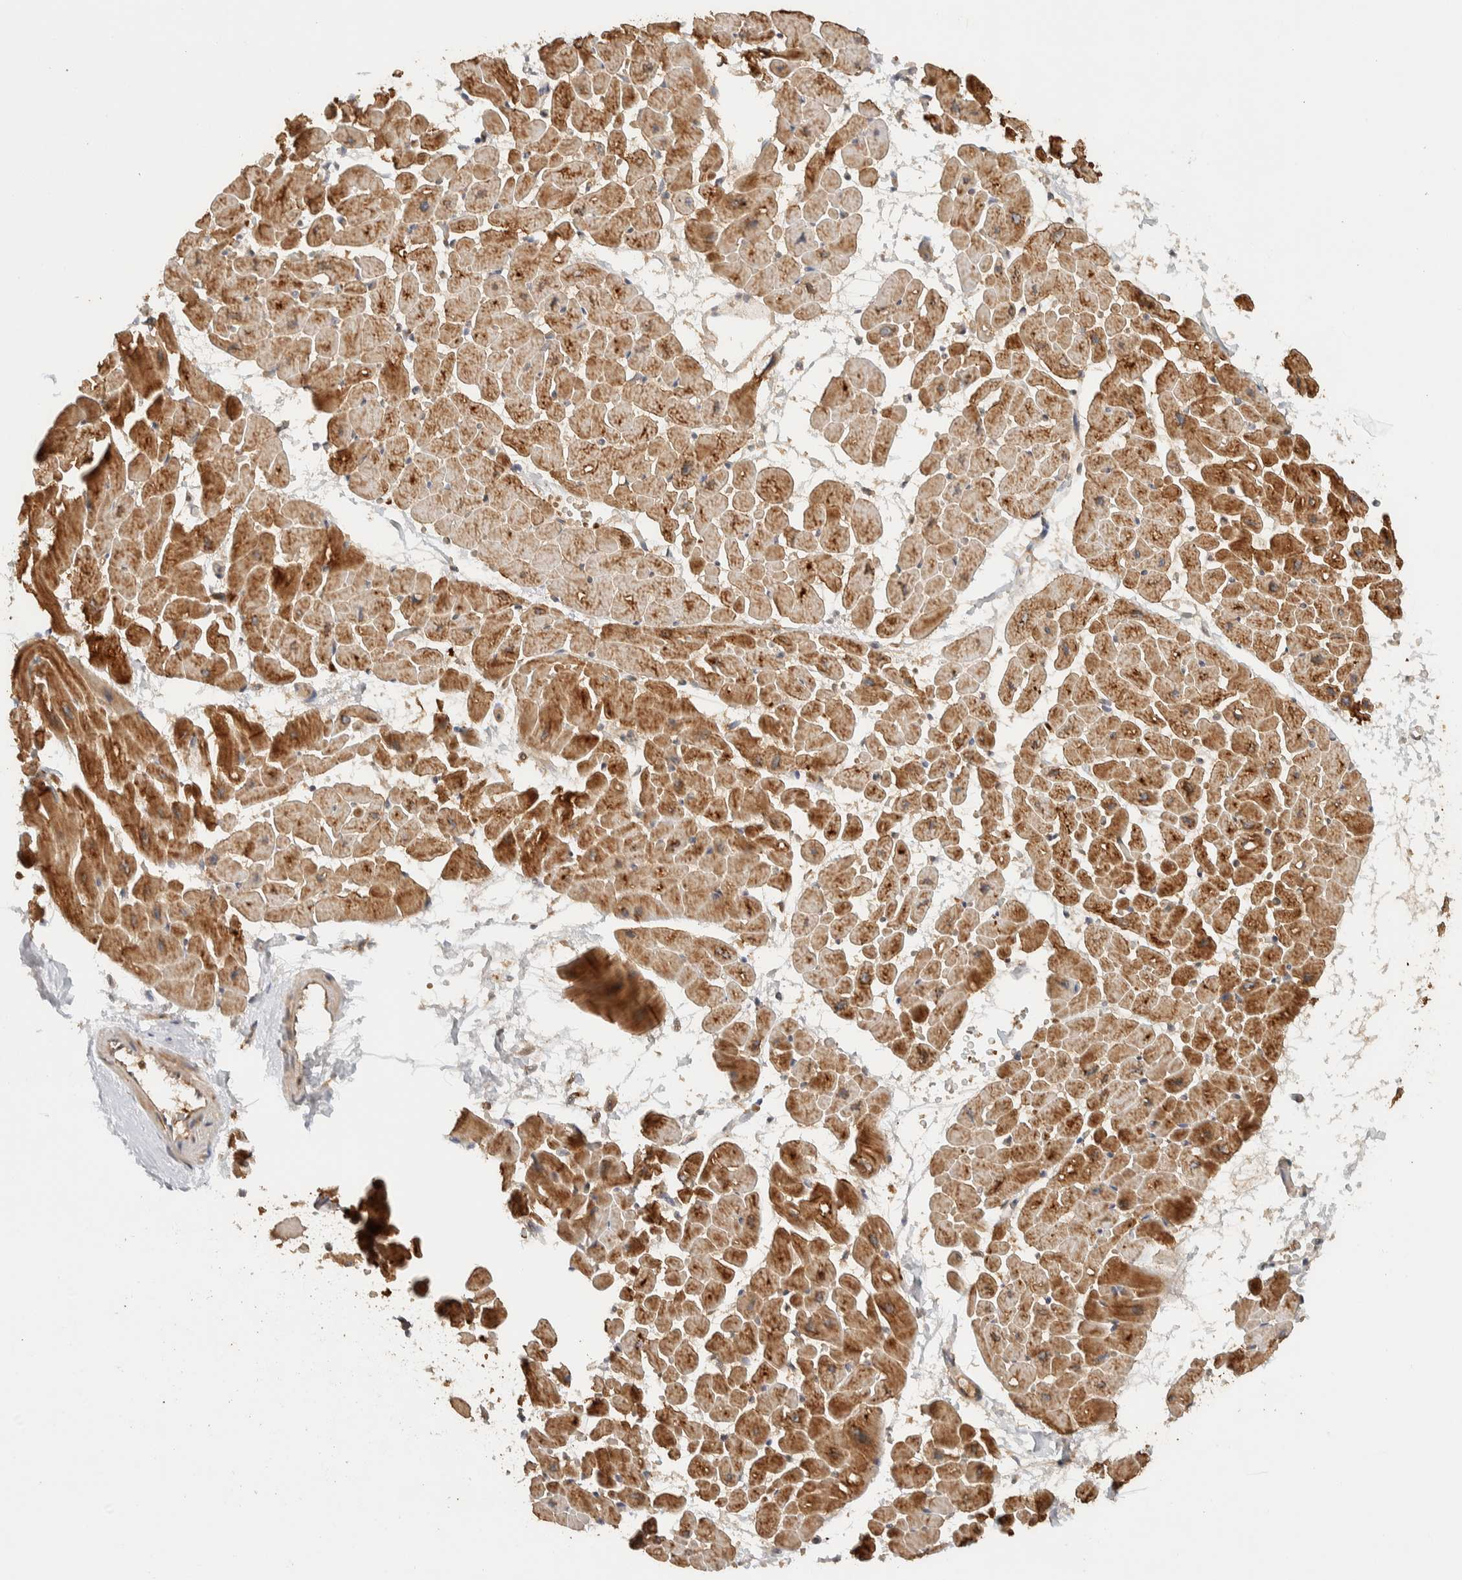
{"staining": {"intensity": "strong", "quantity": ">75%", "location": "cytoplasmic/membranous"}, "tissue": "heart muscle", "cell_type": "Cardiomyocytes", "image_type": "normal", "snomed": [{"axis": "morphology", "description": "Normal tissue, NOS"}, {"axis": "topography", "description": "Heart"}], "caption": "Unremarkable heart muscle demonstrates strong cytoplasmic/membranous staining in approximately >75% of cardiomyocytes.", "gene": "TTI2", "patient": {"sex": "male", "age": 45}}